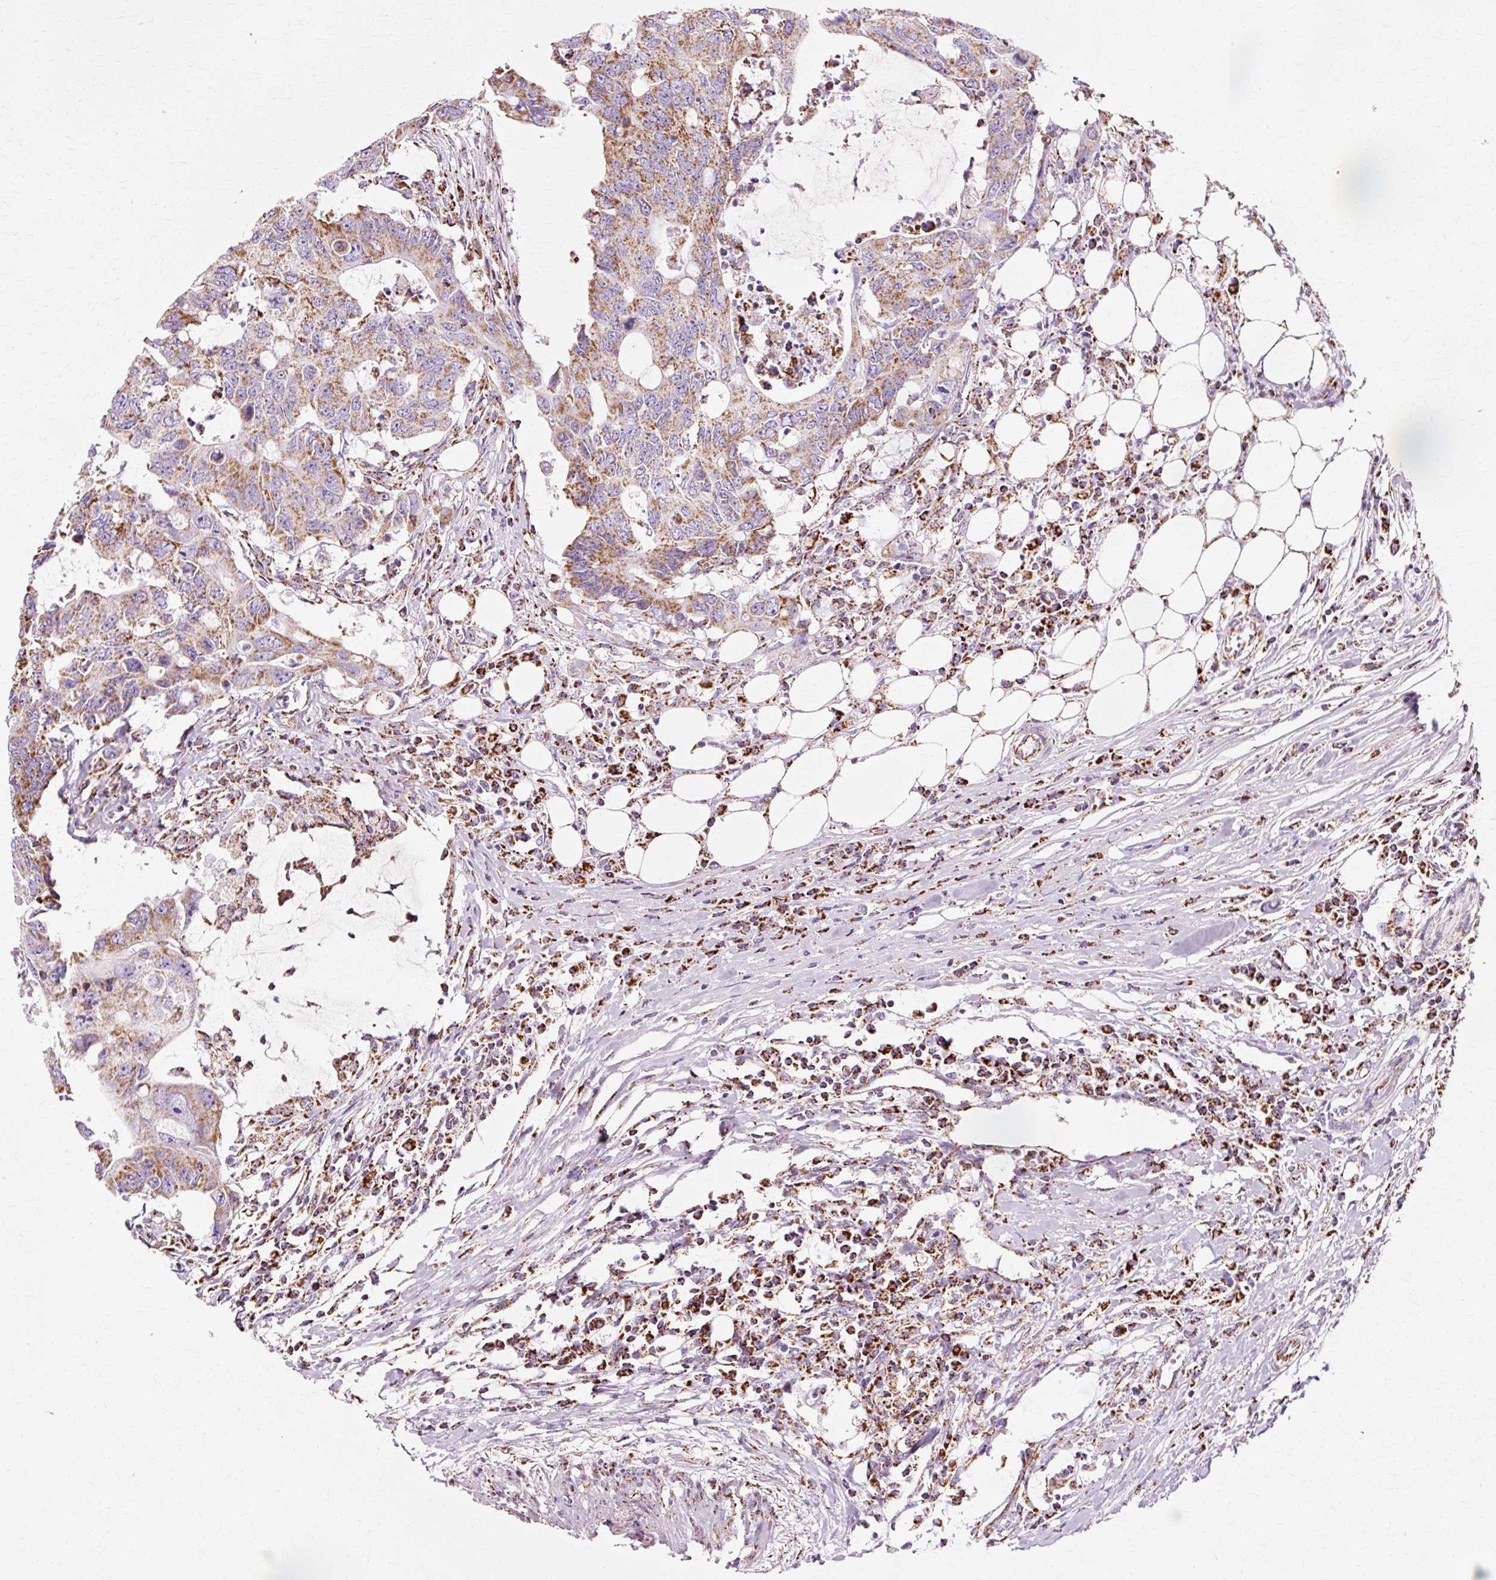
{"staining": {"intensity": "moderate", "quantity": ">75%", "location": "cytoplasmic/membranous"}, "tissue": "colorectal cancer", "cell_type": "Tumor cells", "image_type": "cancer", "snomed": [{"axis": "morphology", "description": "Adenocarcinoma, NOS"}, {"axis": "topography", "description": "Colon"}], "caption": "Colorectal cancer was stained to show a protein in brown. There is medium levels of moderate cytoplasmic/membranous staining in approximately >75% of tumor cells.", "gene": "ATP5PO", "patient": {"sex": "male", "age": 71}}